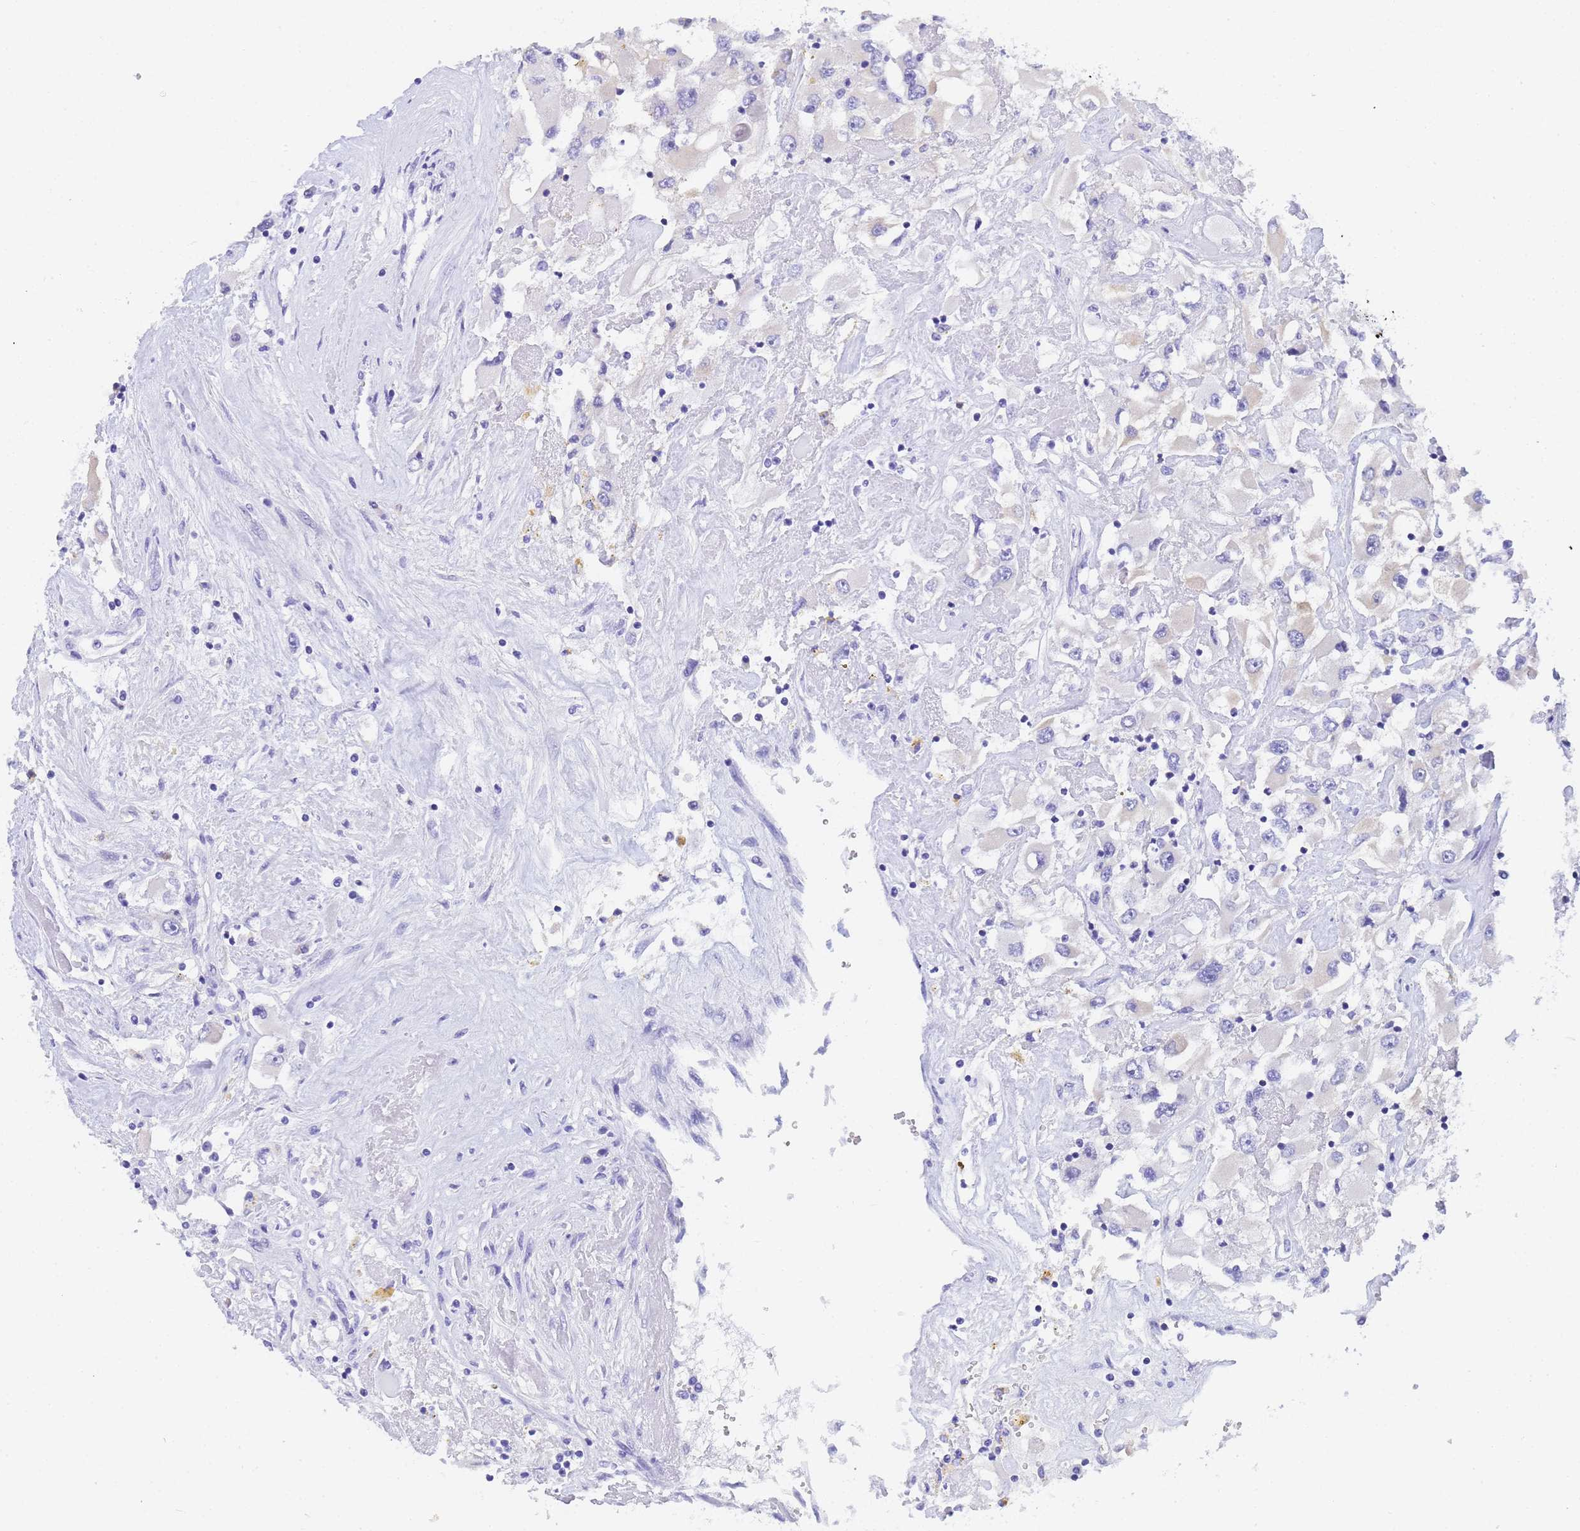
{"staining": {"intensity": "negative", "quantity": "none", "location": "none"}, "tissue": "renal cancer", "cell_type": "Tumor cells", "image_type": "cancer", "snomed": [{"axis": "morphology", "description": "Adenocarcinoma, NOS"}, {"axis": "topography", "description": "Kidney"}], "caption": "DAB immunohistochemical staining of renal cancer (adenocarcinoma) reveals no significant staining in tumor cells.", "gene": "STATH", "patient": {"sex": "female", "age": 52}}